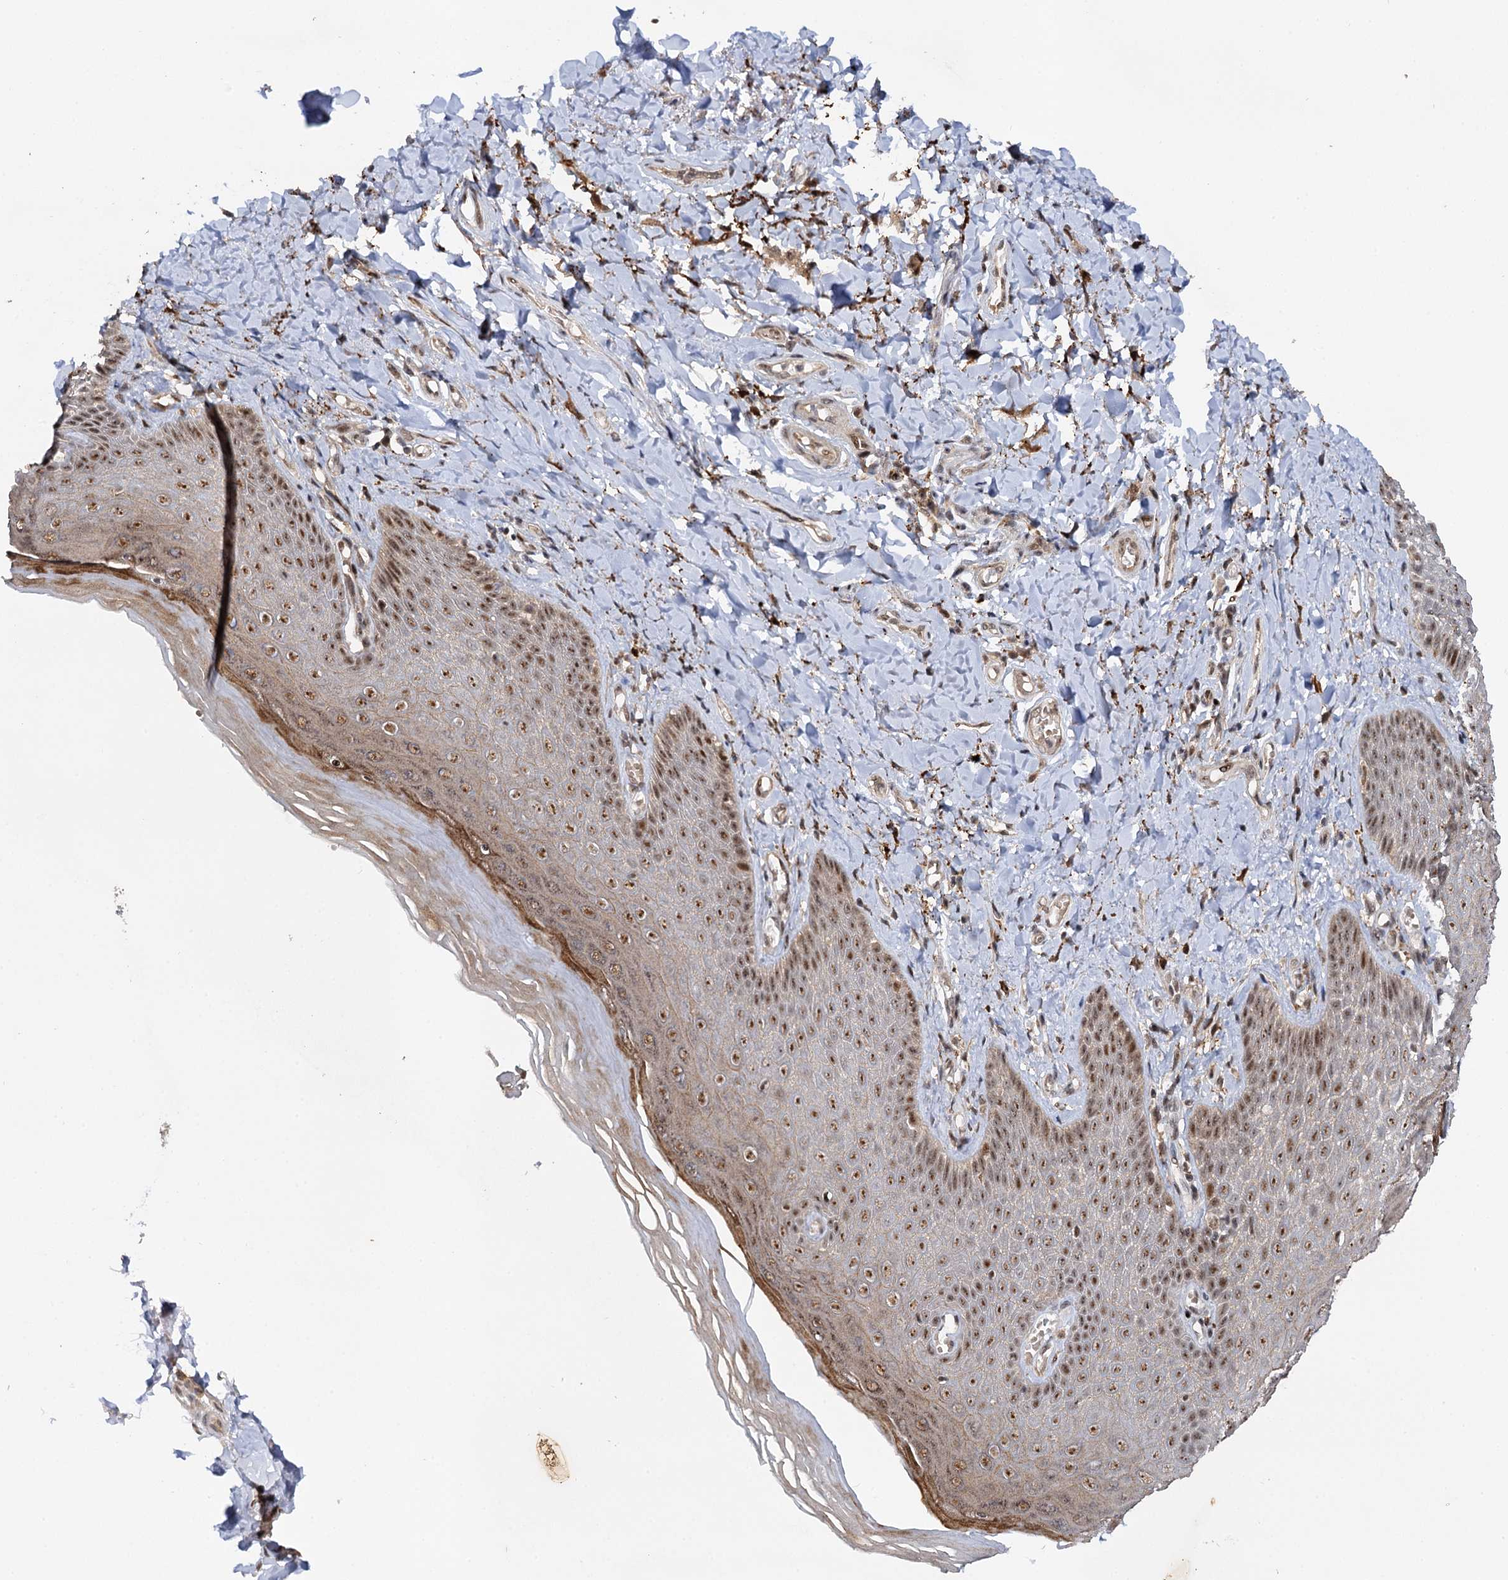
{"staining": {"intensity": "moderate", "quantity": ">75%", "location": "nuclear"}, "tissue": "skin", "cell_type": "Epidermal cells", "image_type": "normal", "snomed": [{"axis": "morphology", "description": "Normal tissue, NOS"}, {"axis": "topography", "description": "Anal"}], "caption": "A medium amount of moderate nuclear expression is appreciated in about >75% of epidermal cells in normal skin.", "gene": "BUD13", "patient": {"sex": "male", "age": 78}}